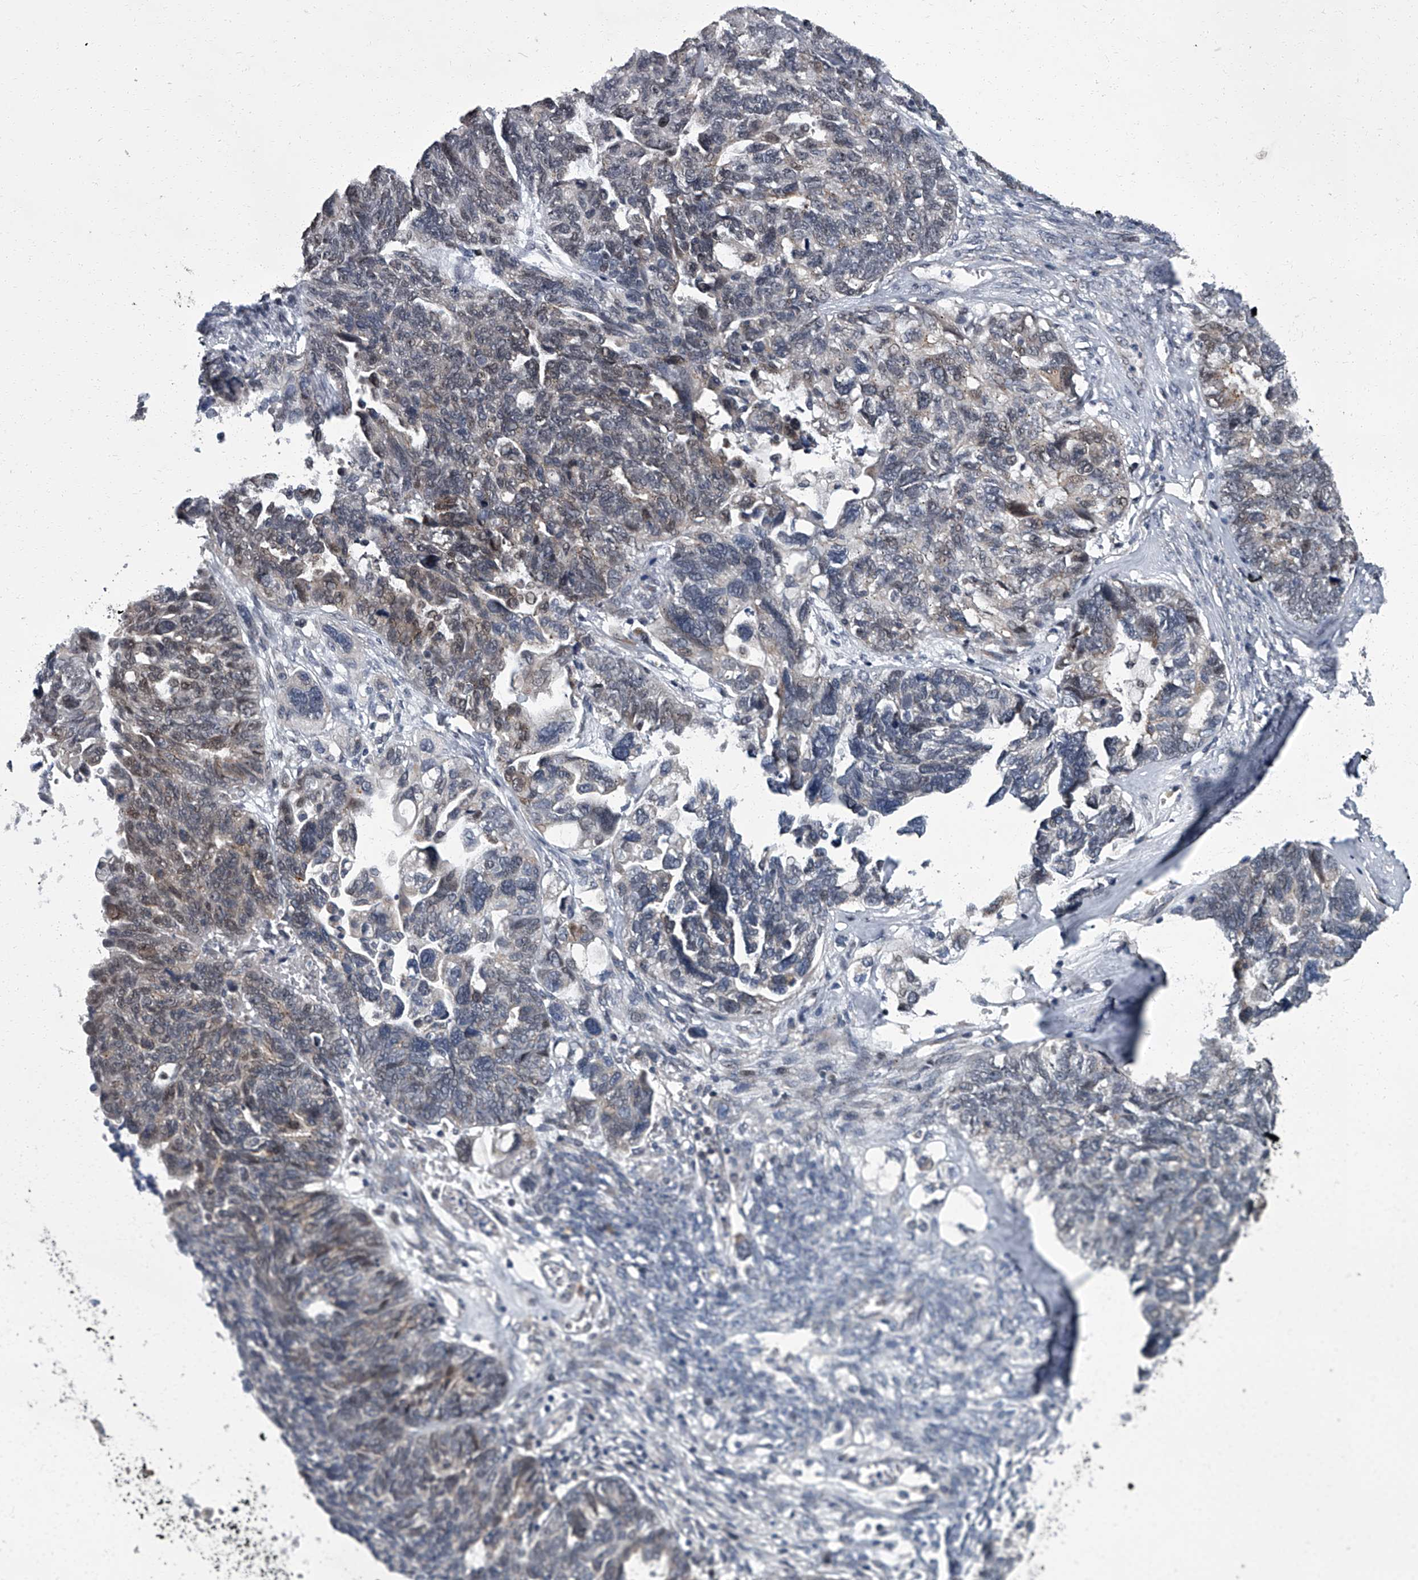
{"staining": {"intensity": "weak", "quantity": "<25%", "location": "nuclear"}, "tissue": "ovarian cancer", "cell_type": "Tumor cells", "image_type": "cancer", "snomed": [{"axis": "morphology", "description": "Cystadenocarcinoma, serous, NOS"}, {"axis": "topography", "description": "Ovary"}], "caption": "This is a photomicrograph of IHC staining of ovarian cancer, which shows no staining in tumor cells. (Stains: DAB immunohistochemistry (IHC) with hematoxylin counter stain, Microscopy: brightfield microscopy at high magnification).", "gene": "ZNF274", "patient": {"sex": "female", "age": 79}}